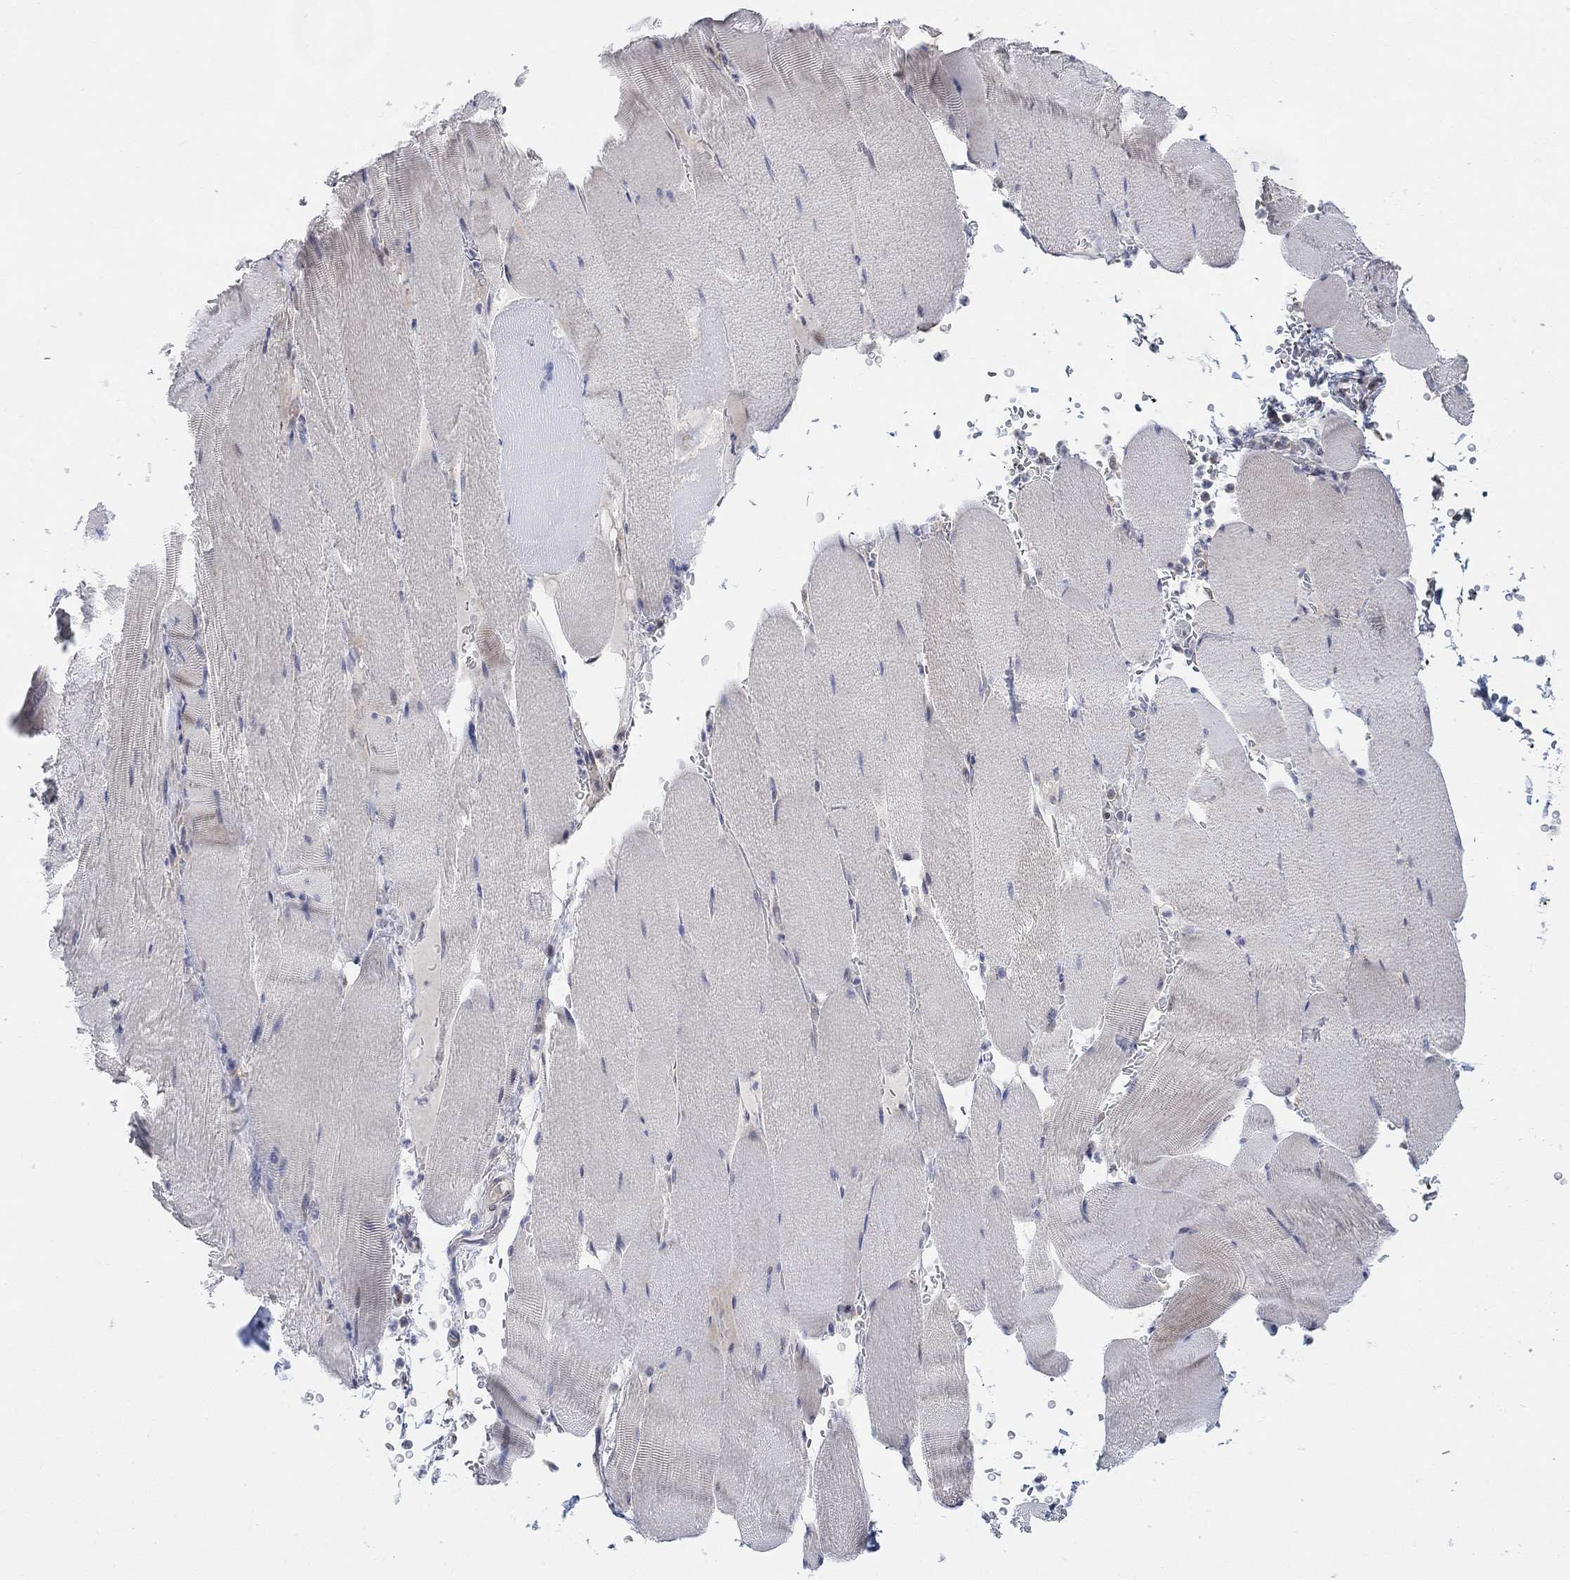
{"staining": {"intensity": "negative", "quantity": "none", "location": "none"}, "tissue": "skeletal muscle", "cell_type": "Myocytes", "image_type": "normal", "snomed": [{"axis": "morphology", "description": "Normal tissue, NOS"}, {"axis": "topography", "description": "Skeletal muscle"}], "caption": "Unremarkable skeletal muscle was stained to show a protein in brown. There is no significant expression in myocytes.", "gene": "CNTF", "patient": {"sex": "male", "age": 56}}